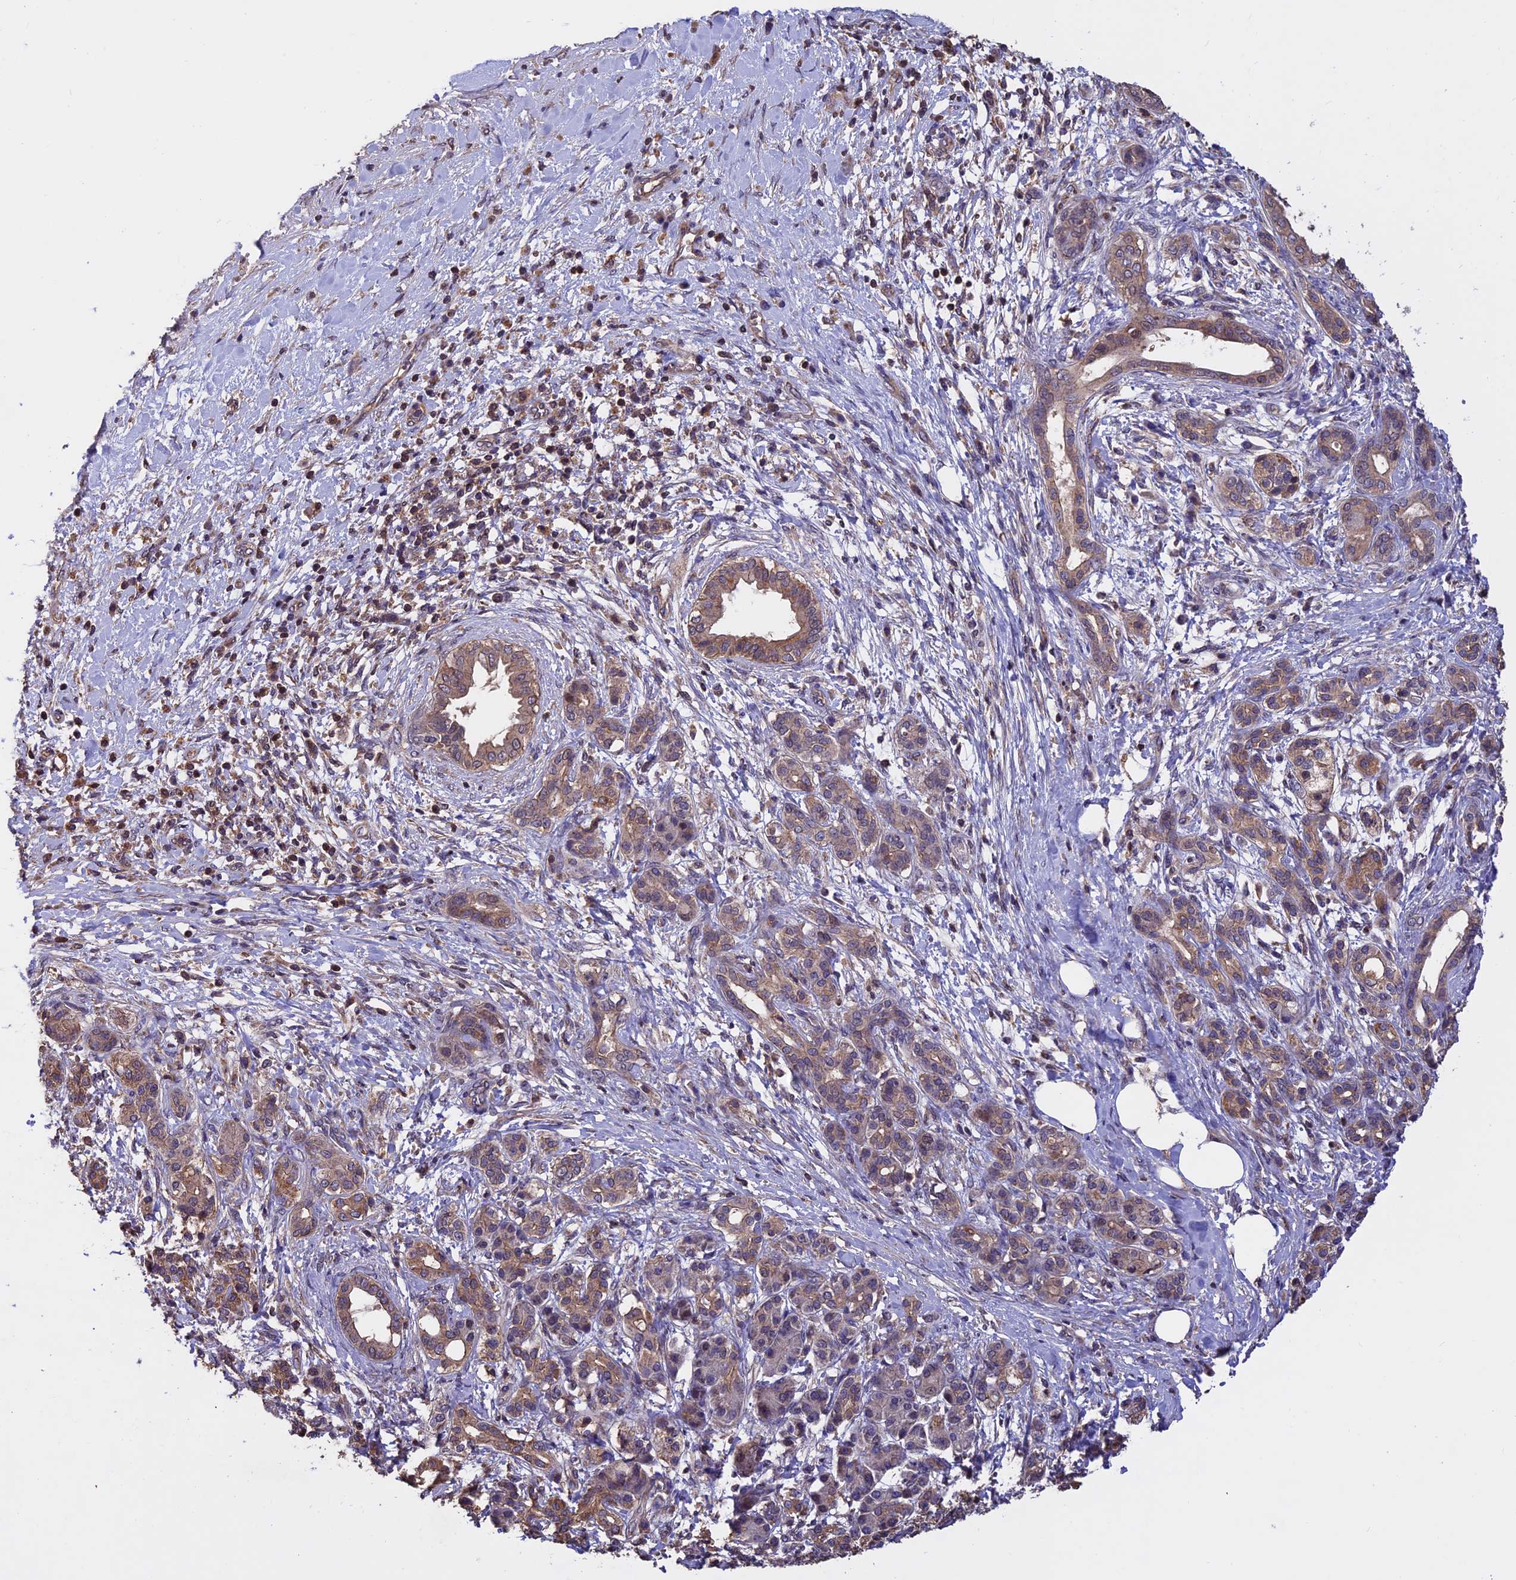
{"staining": {"intensity": "weak", "quantity": "25%-75%", "location": "cytoplasmic/membranous"}, "tissue": "pancreatic cancer", "cell_type": "Tumor cells", "image_type": "cancer", "snomed": [{"axis": "morphology", "description": "Adenocarcinoma, NOS"}, {"axis": "topography", "description": "Pancreas"}], "caption": "Pancreatic cancer stained with a protein marker shows weak staining in tumor cells.", "gene": "PKD2L2", "patient": {"sex": "female", "age": 55}}